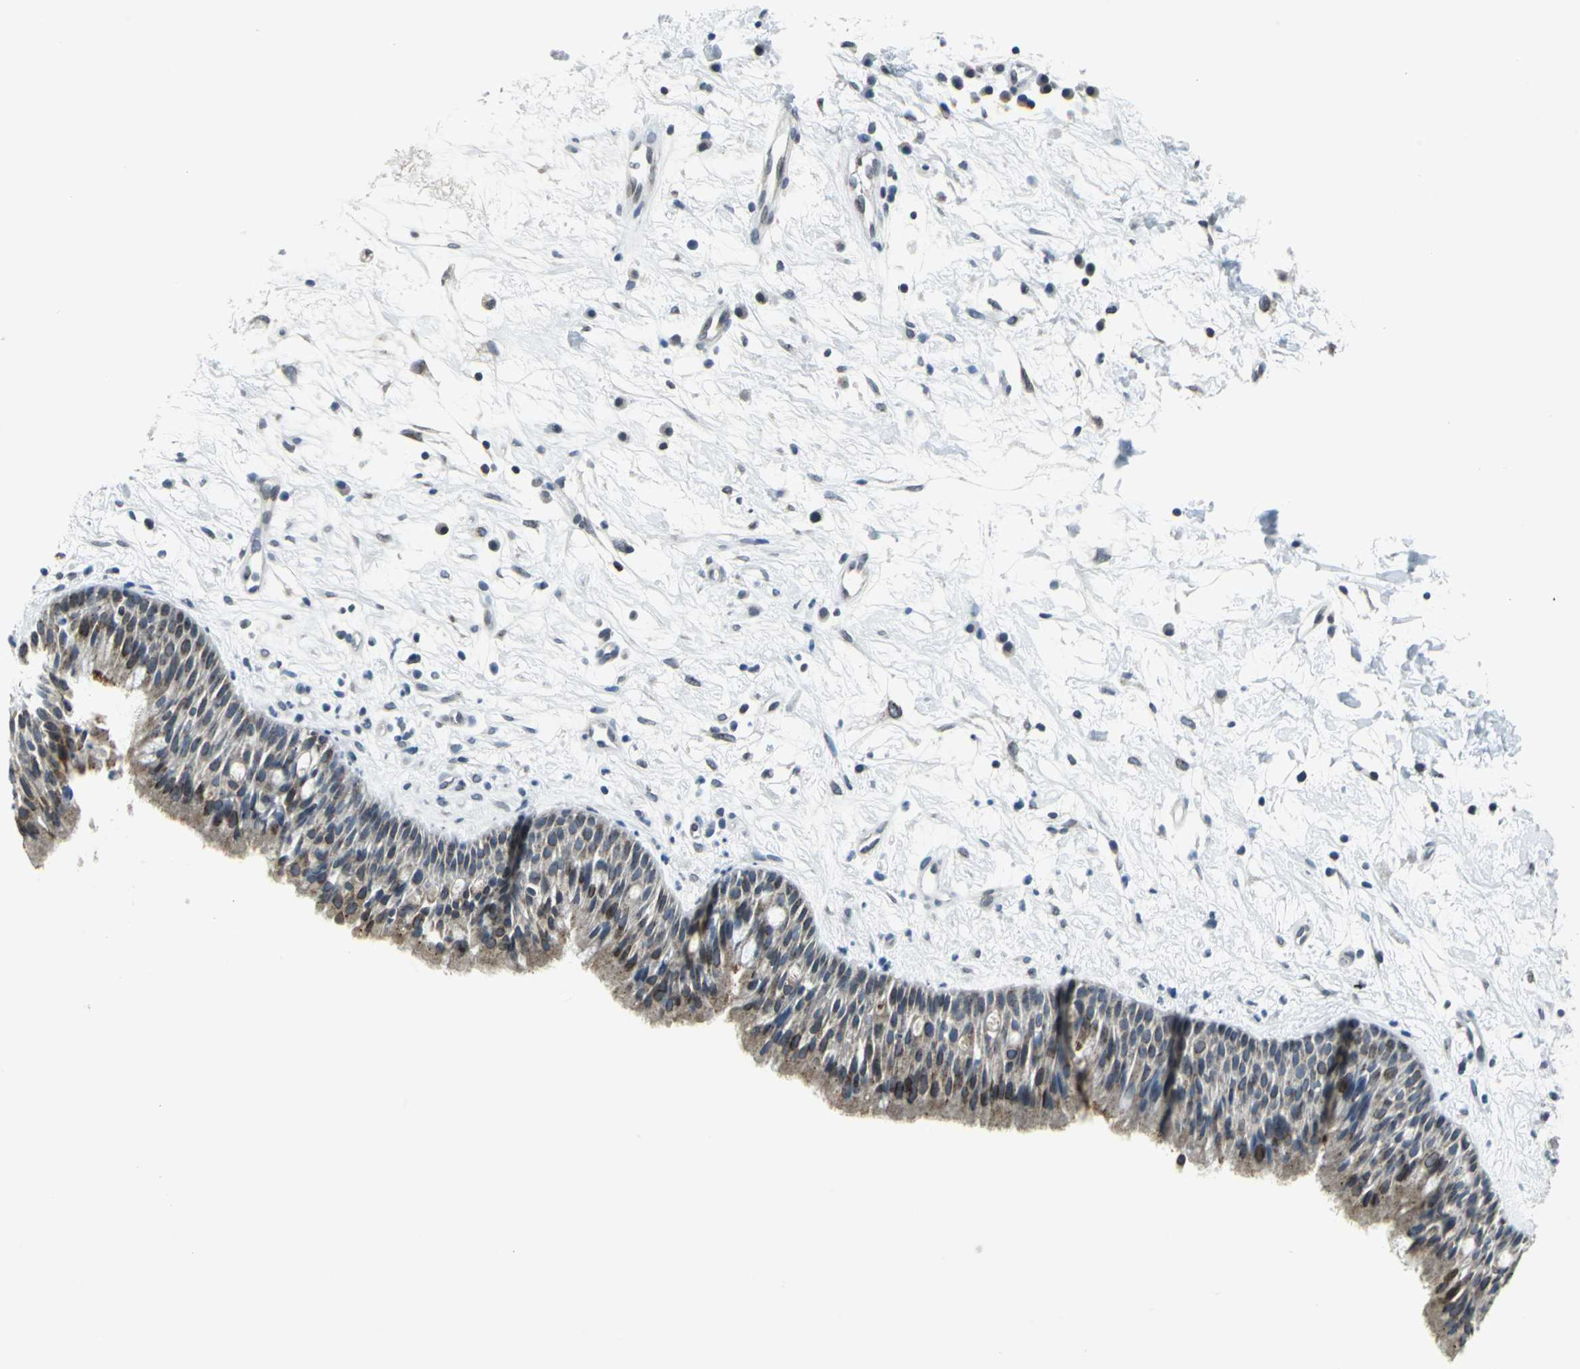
{"staining": {"intensity": "moderate", "quantity": "25%-75%", "location": "cytoplasmic/membranous,nuclear"}, "tissue": "nasopharynx", "cell_type": "Respiratory epithelial cells", "image_type": "normal", "snomed": [{"axis": "morphology", "description": "Normal tissue, NOS"}, {"axis": "topography", "description": "Nasopharynx"}], "caption": "Nasopharynx was stained to show a protein in brown. There is medium levels of moderate cytoplasmic/membranous,nuclear staining in about 25%-75% of respiratory epithelial cells.", "gene": "SNUPN", "patient": {"sex": "male", "age": 13}}